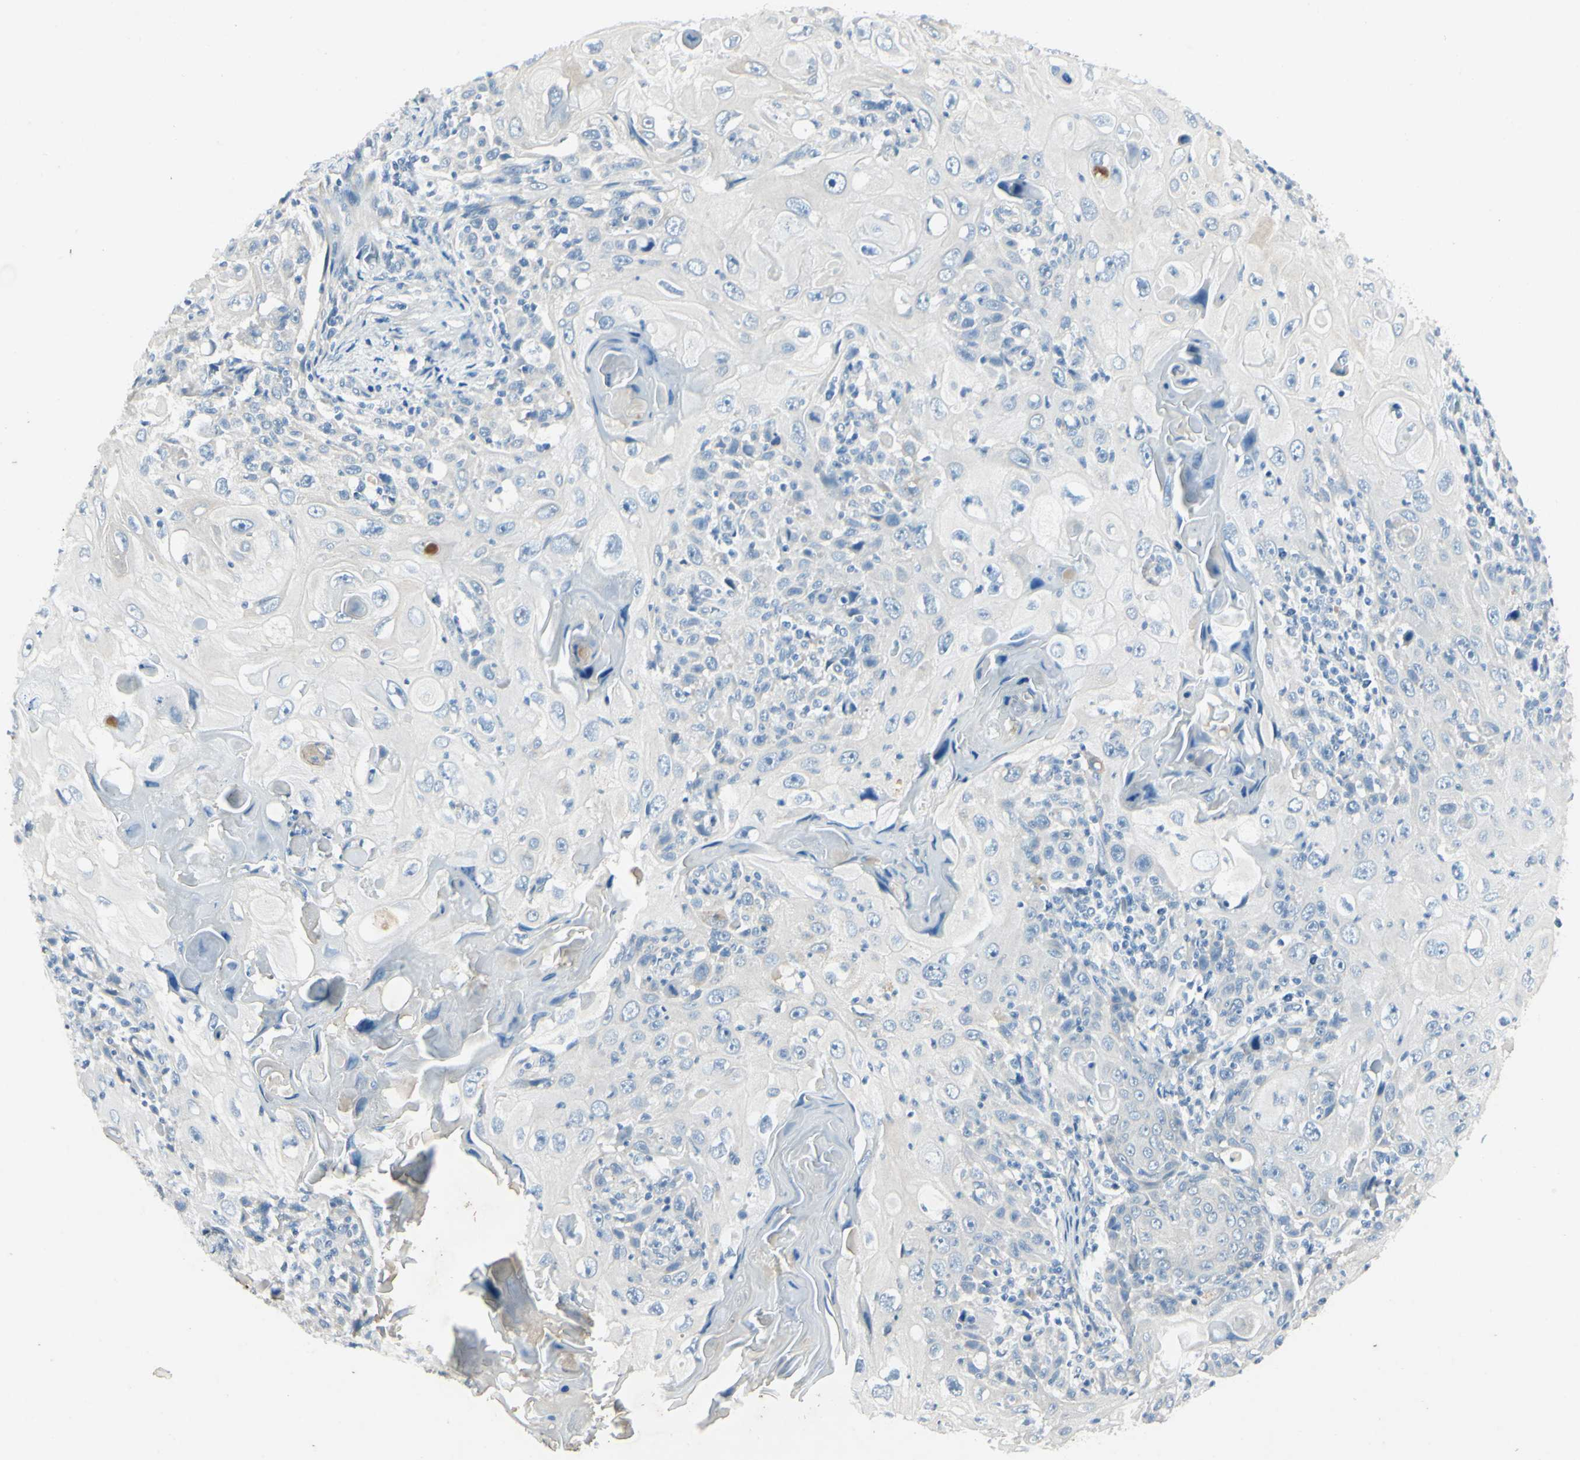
{"staining": {"intensity": "negative", "quantity": "none", "location": "none"}, "tissue": "skin cancer", "cell_type": "Tumor cells", "image_type": "cancer", "snomed": [{"axis": "morphology", "description": "Squamous cell carcinoma, NOS"}, {"axis": "topography", "description": "Skin"}], "caption": "This is an immunohistochemistry (IHC) histopathology image of human skin cancer (squamous cell carcinoma). There is no positivity in tumor cells.", "gene": "SNAP91", "patient": {"sex": "female", "age": 88}}